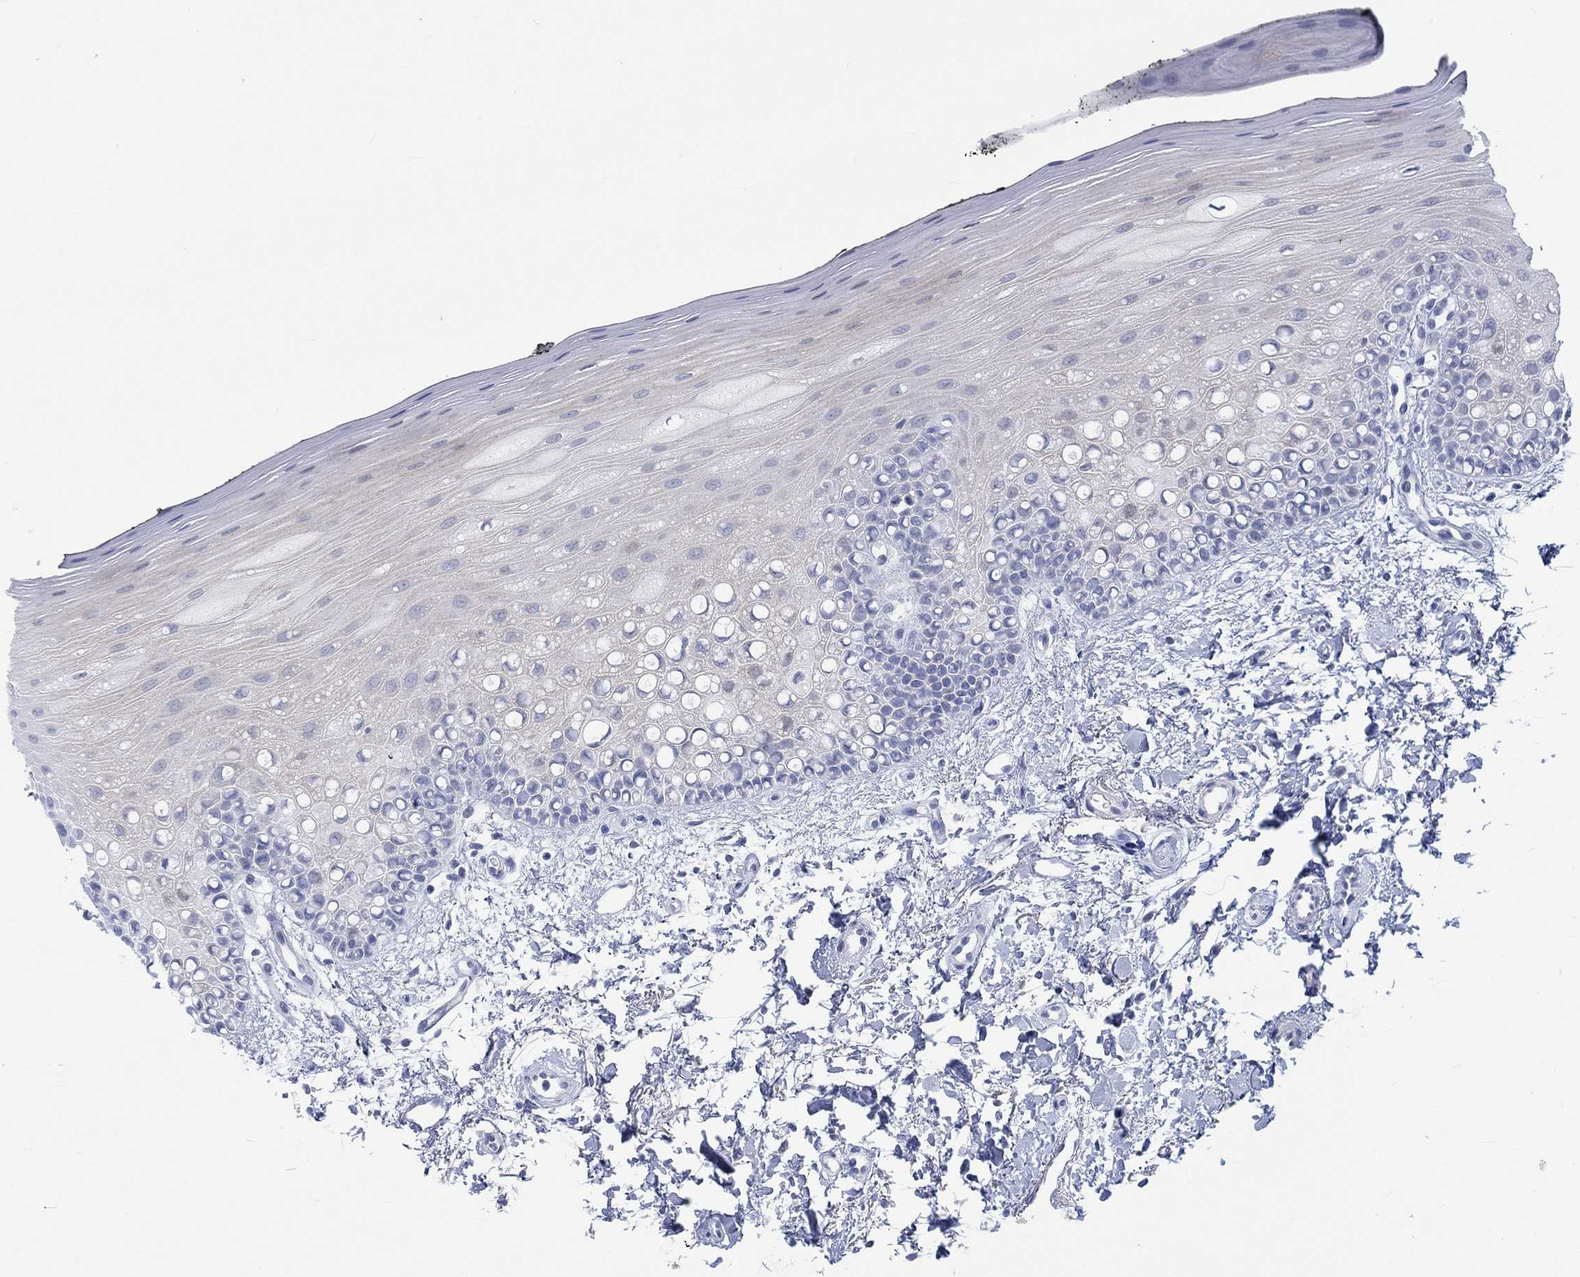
{"staining": {"intensity": "weak", "quantity": "<25%", "location": "cytoplasmic/membranous"}, "tissue": "oral mucosa", "cell_type": "Squamous epithelial cells", "image_type": "normal", "snomed": [{"axis": "morphology", "description": "Normal tissue, NOS"}, {"axis": "topography", "description": "Oral tissue"}], "caption": "High magnification brightfield microscopy of benign oral mucosa stained with DAB (3,3'-diaminobenzidine) (brown) and counterstained with hematoxylin (blue): squamous epithelial cells show no significant positivity. (DAB (3,3'-diaminobenzidine) IHC visualized using brightfield microscopy, high magnification).", "gene": "C4orf47", "patient": {"sex": "female", "age": 78}}